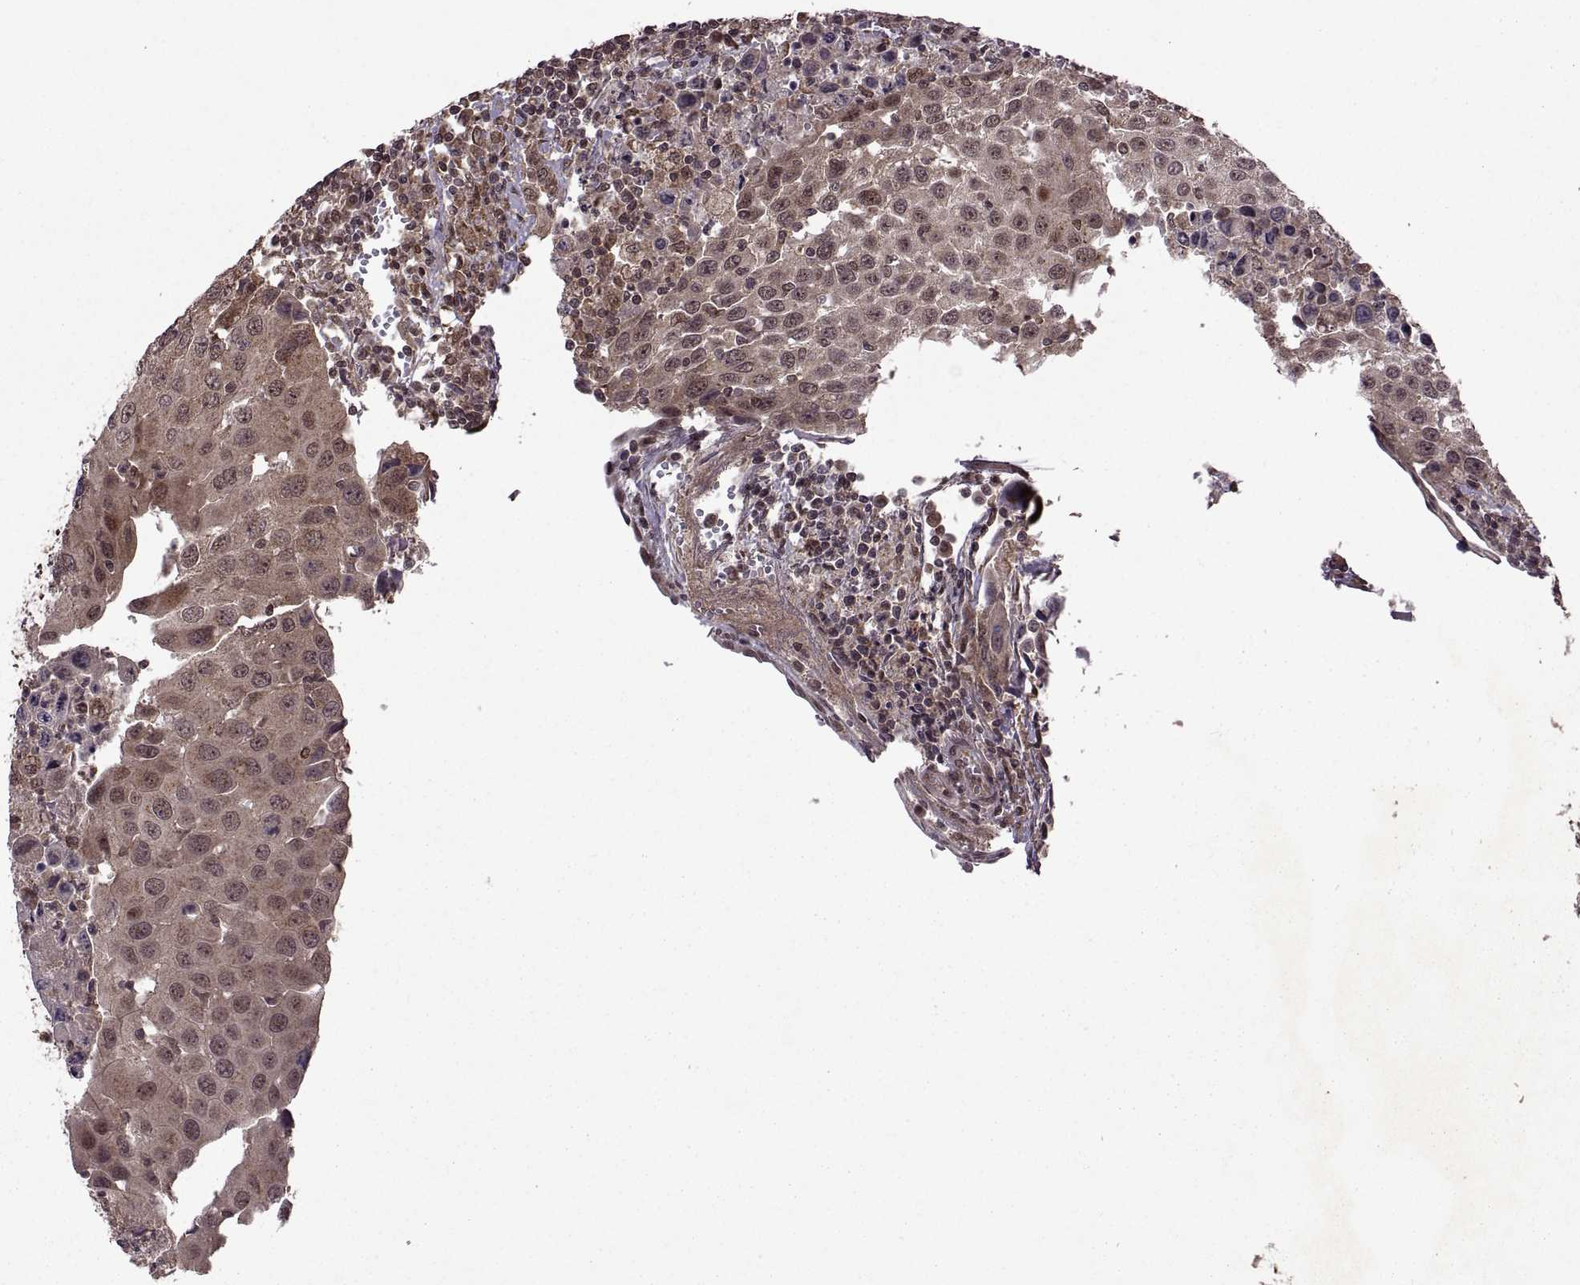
{"staining": {"intensity": "weak", "quantity": ">75%", "location": "cytoplasmic/membranous,nuclear"}, "tissue": "urothelial cancer", "cell_type": "Tumor cells", "image_type": "cancer", "snomed": [{"axis": "morphology", "description": "Urothelial carcinoma, High grade"}, {"axis": "topography", "description": "Urinary bladder"}], "caption": "Immunohistochemistry (IHC) photomicrograph of urothelial cancer stained for a protein (brown), which exhibits low levels of weak cytoplasmic/membranous and nuclear positivity in approximately >75% of tumor cells.", "gene": "PTOV1", "patient": {"sex": "female", "age": 85}}